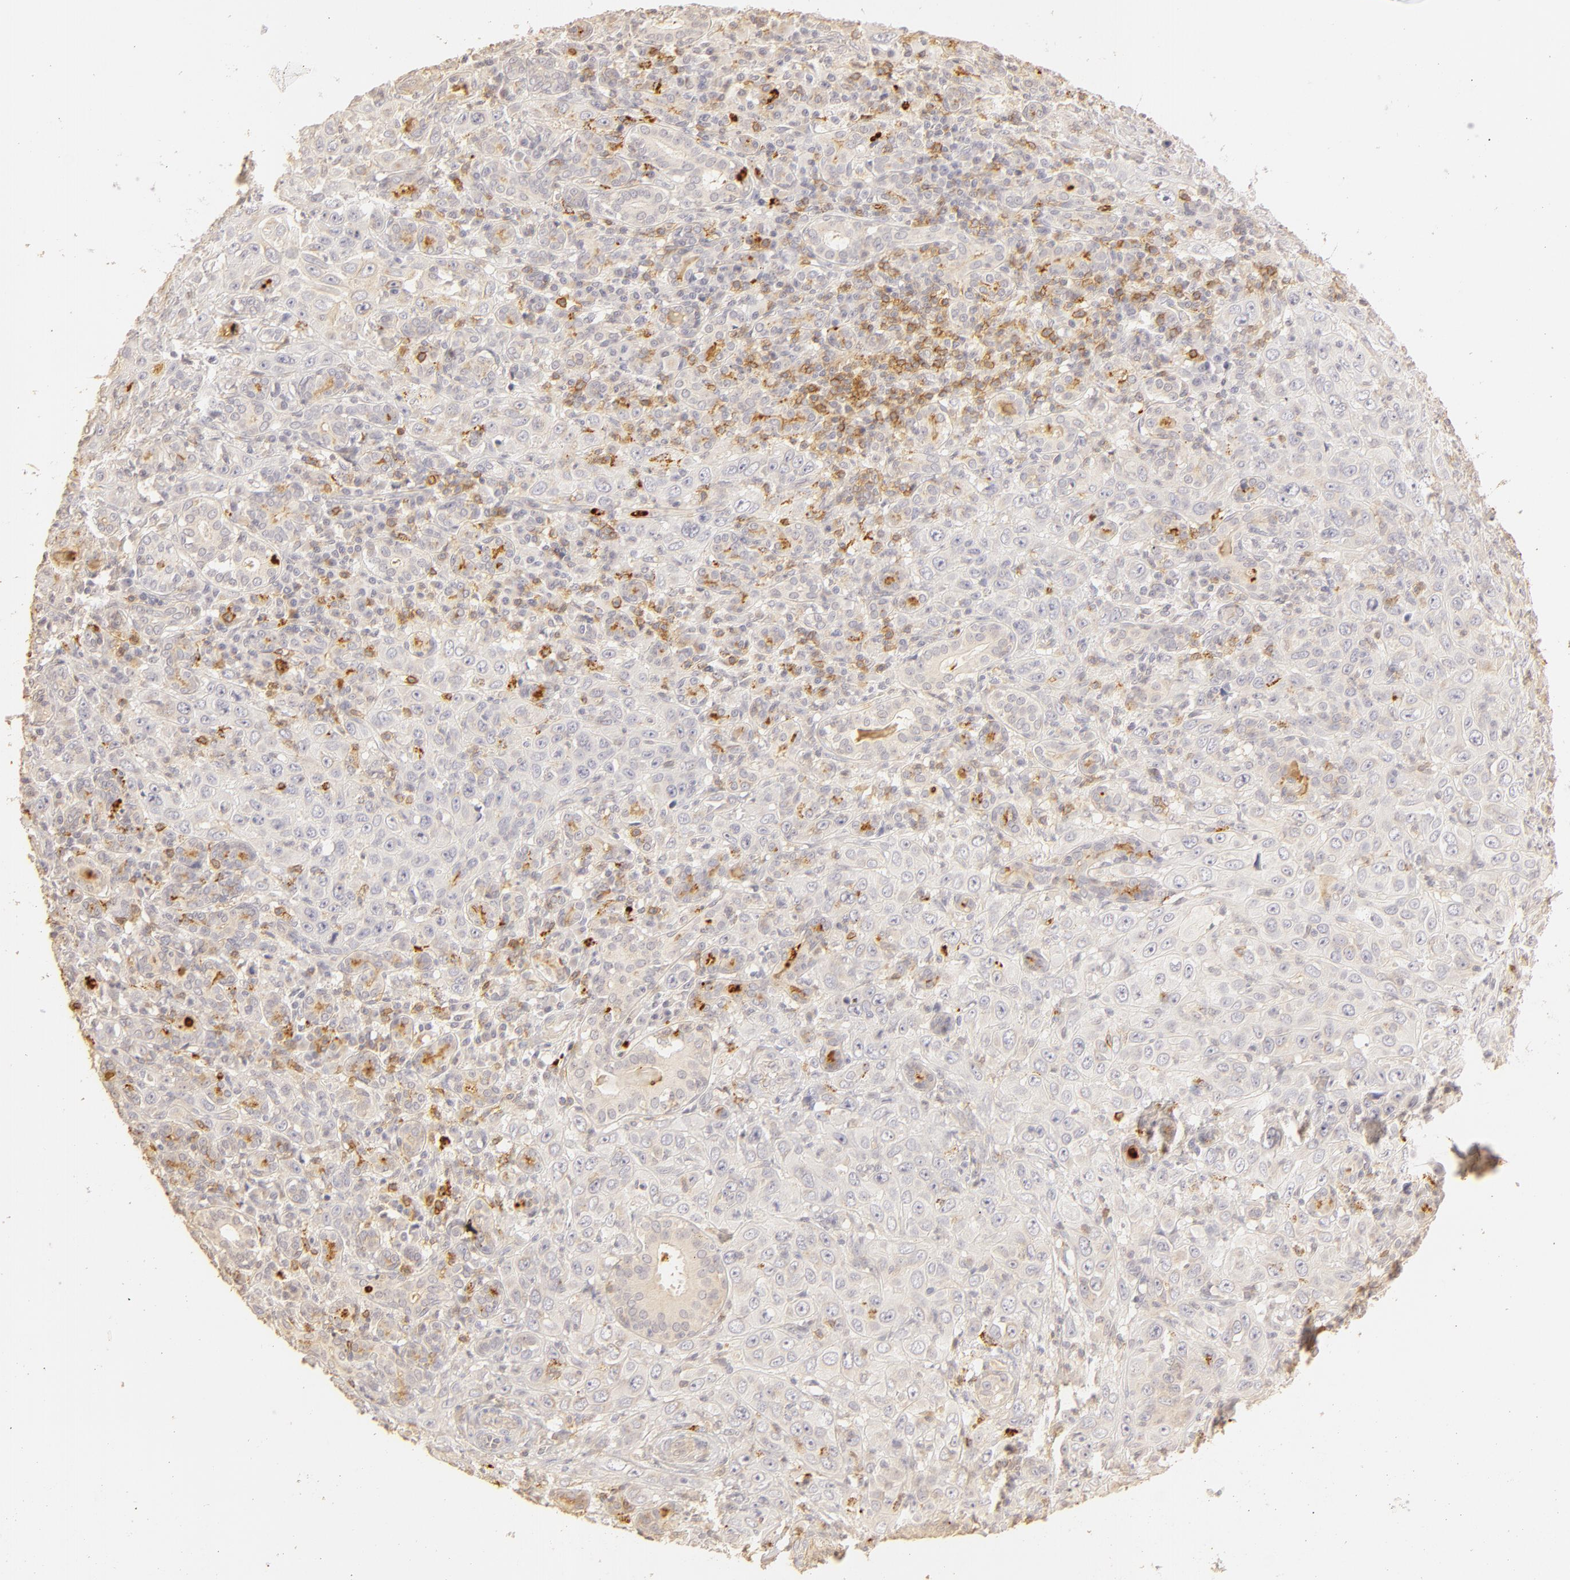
{"staining": {"intensity": "negative", "quantity": "none", "location": "none"}, "tissue": "skin cancer", "cell_type": "Tumor cells", "image_type": "cancer", "snomed": [{"axis": "morphology", "description": "Squamous cell carcinoma, NOS"}, {"axis": "topography", "description": "Skin"}], "caption": "The histopathology image exhibits no staining of tumor cells in squamous cell carcinoma (skin).", "gene": "C1R", "patient": {"sex": "male", "age": 84}}